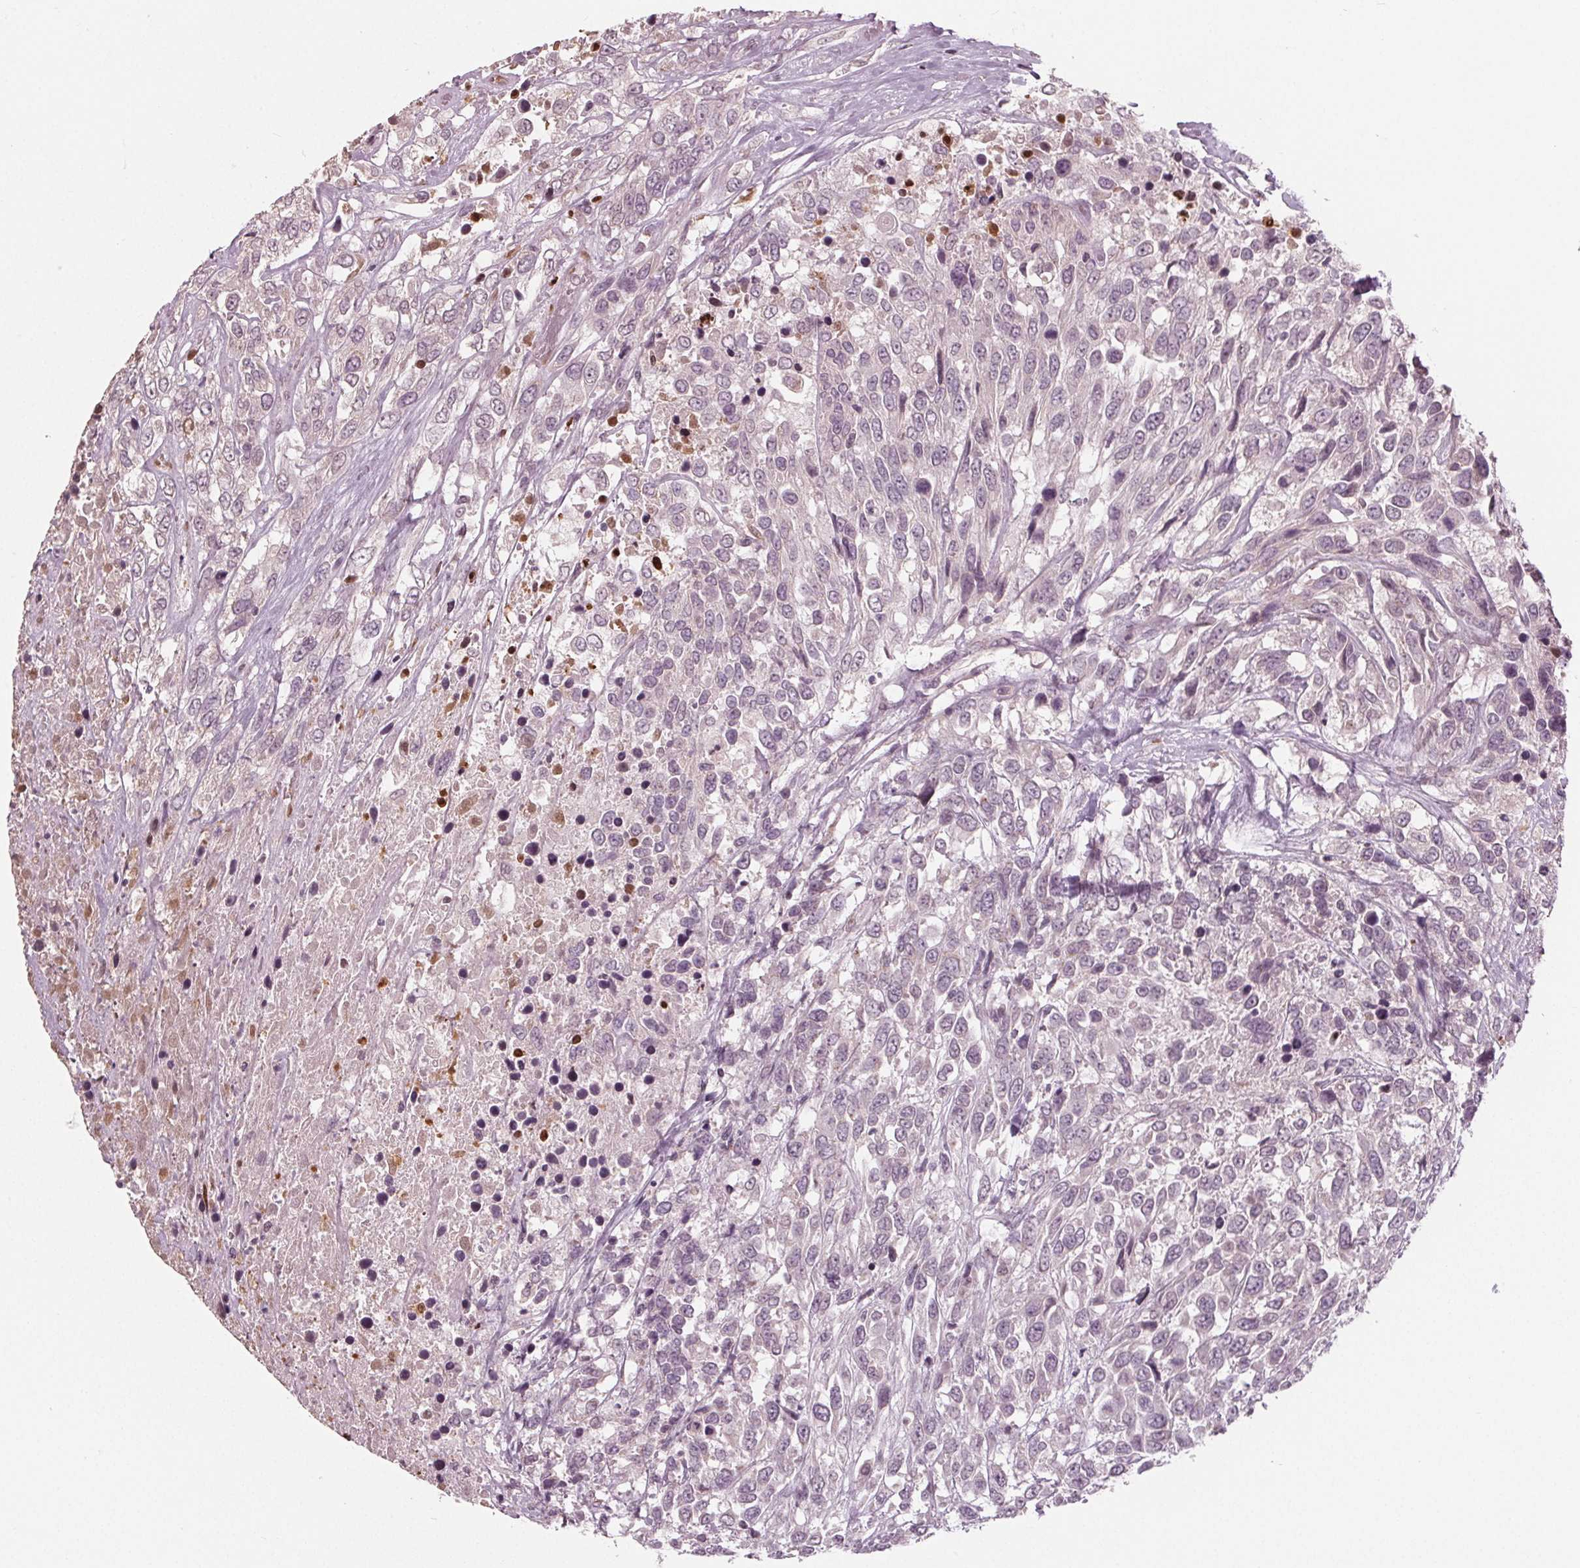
{"staining": {"intensity": "negative", "quantity": "none", "location": "none"}, "tissue": "urothelial cancer", "cell_type": "Tumor cells", "image_type": "cancer", "snomed": [{"axis": "morphology", "description": "Urothelial carcinoma, High grade"}, {"axis": "topography", "description": "Urinary bladder"}], "caption": "DAB immunohistochemical staining of urothelial cancer reveals no significant expression in tumor cells. (DAB (3,3'-diaminobenzidine) immunohistochemistry with hematoxylin counter stain).", "gene": "CXCL16", "patient": {"sex": "female", "age": 70}}